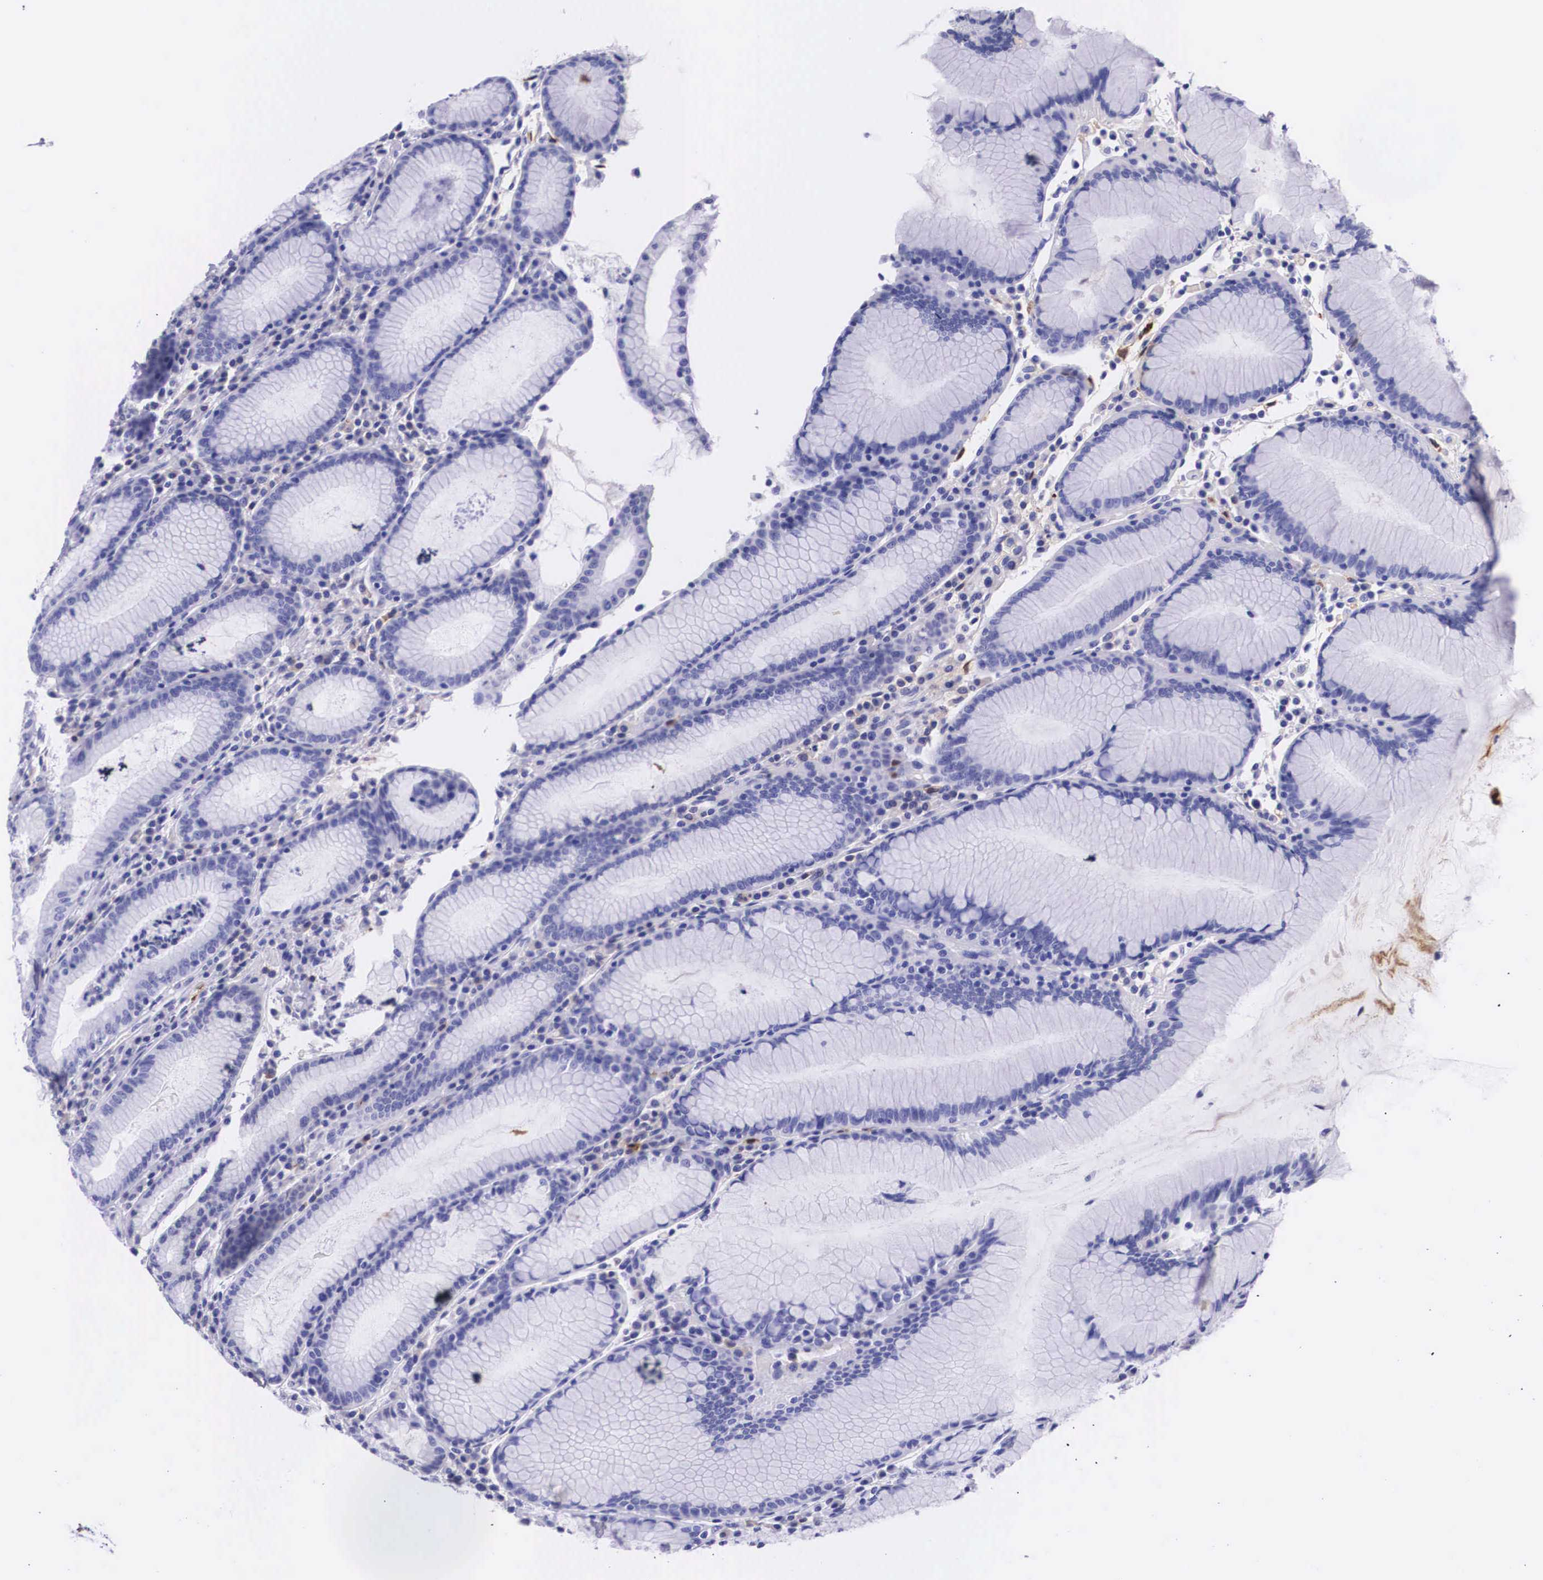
{"staining": {"intensity": "negative", "quantity": "none", "location": "none"}, "tissue": "stomach", "cell_type": "Glandular cells", "image_type": "normal", "snomed": [{"axis": "morphology", "description": "Normal tissue, NOS"}, {"axis": "topography", "description": "Stomach, lower"}], "caption": "A high-resolution photomicrograph shows IHC staining of normal stomach, which shows no significant staining in glandular cells. Nuclei are stained in blue.", "gene": "PLG", "patient": {"sex": "female", "age": 43}}